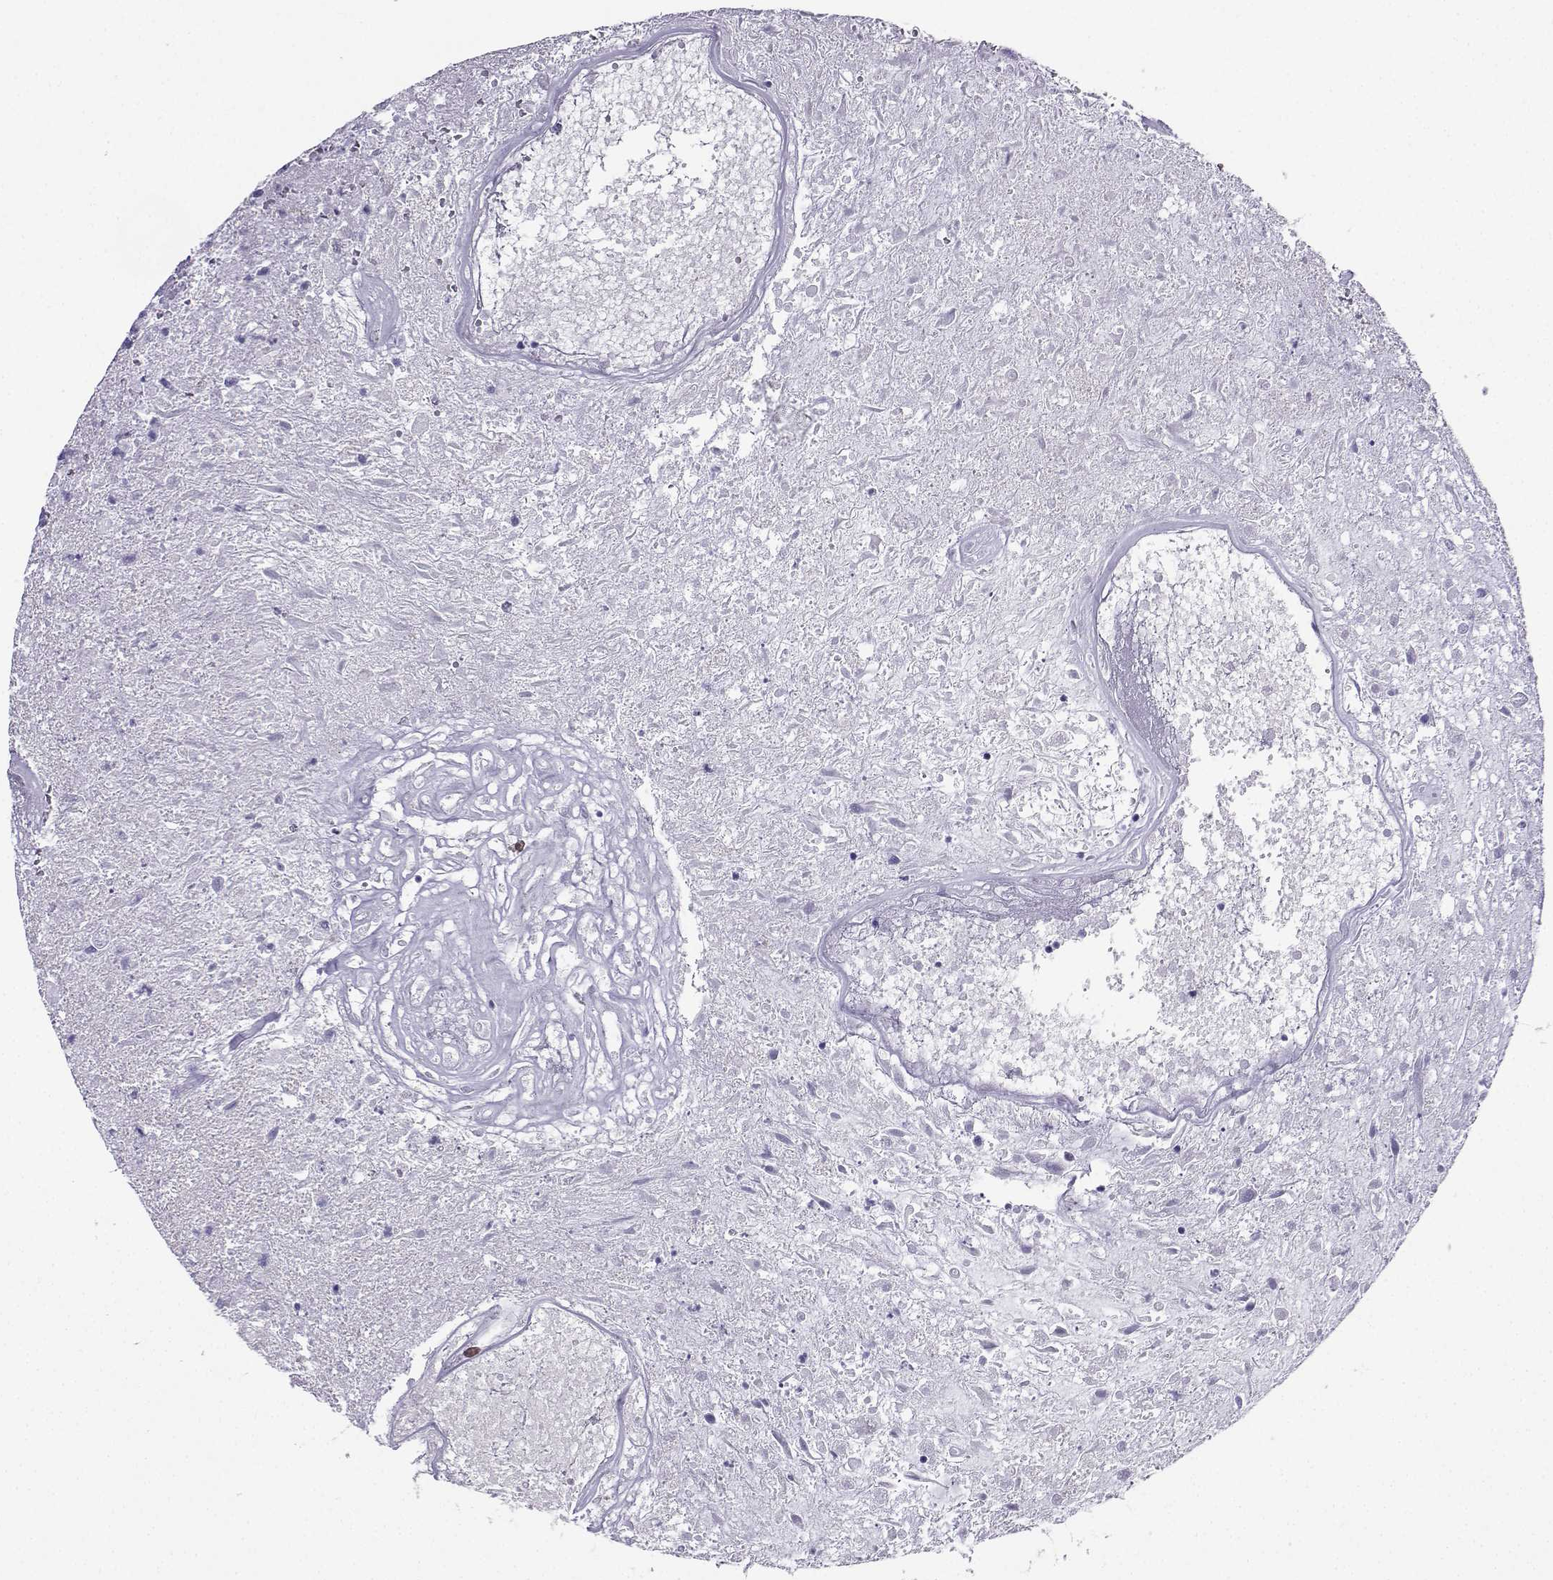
{"staining": {"intensity": "negative", "quantity": "none", "location": "none"}, "tissue": "glioma", "cell_type": "Tumor cells", "image_type": "cancer", "snomed": [{"axis": "morphology", "description": "Glioma, malignant, High grade"}, {"axis": "topography", "description": "Brain"}], "caption": "Immunohistochemistry histopathology image of neoplastic tissue: human glioma stained with DAB (3,3'-diaminobenzidine) exhibits no significant protein staining in tumor cells. (Stains: DAB immunohistochemistry with hematoxylin counter stain, Microscopy: brightfield microscopy at high magnification).", "gene": "CD109", "patient": {"sex": "male", "age": 56}}